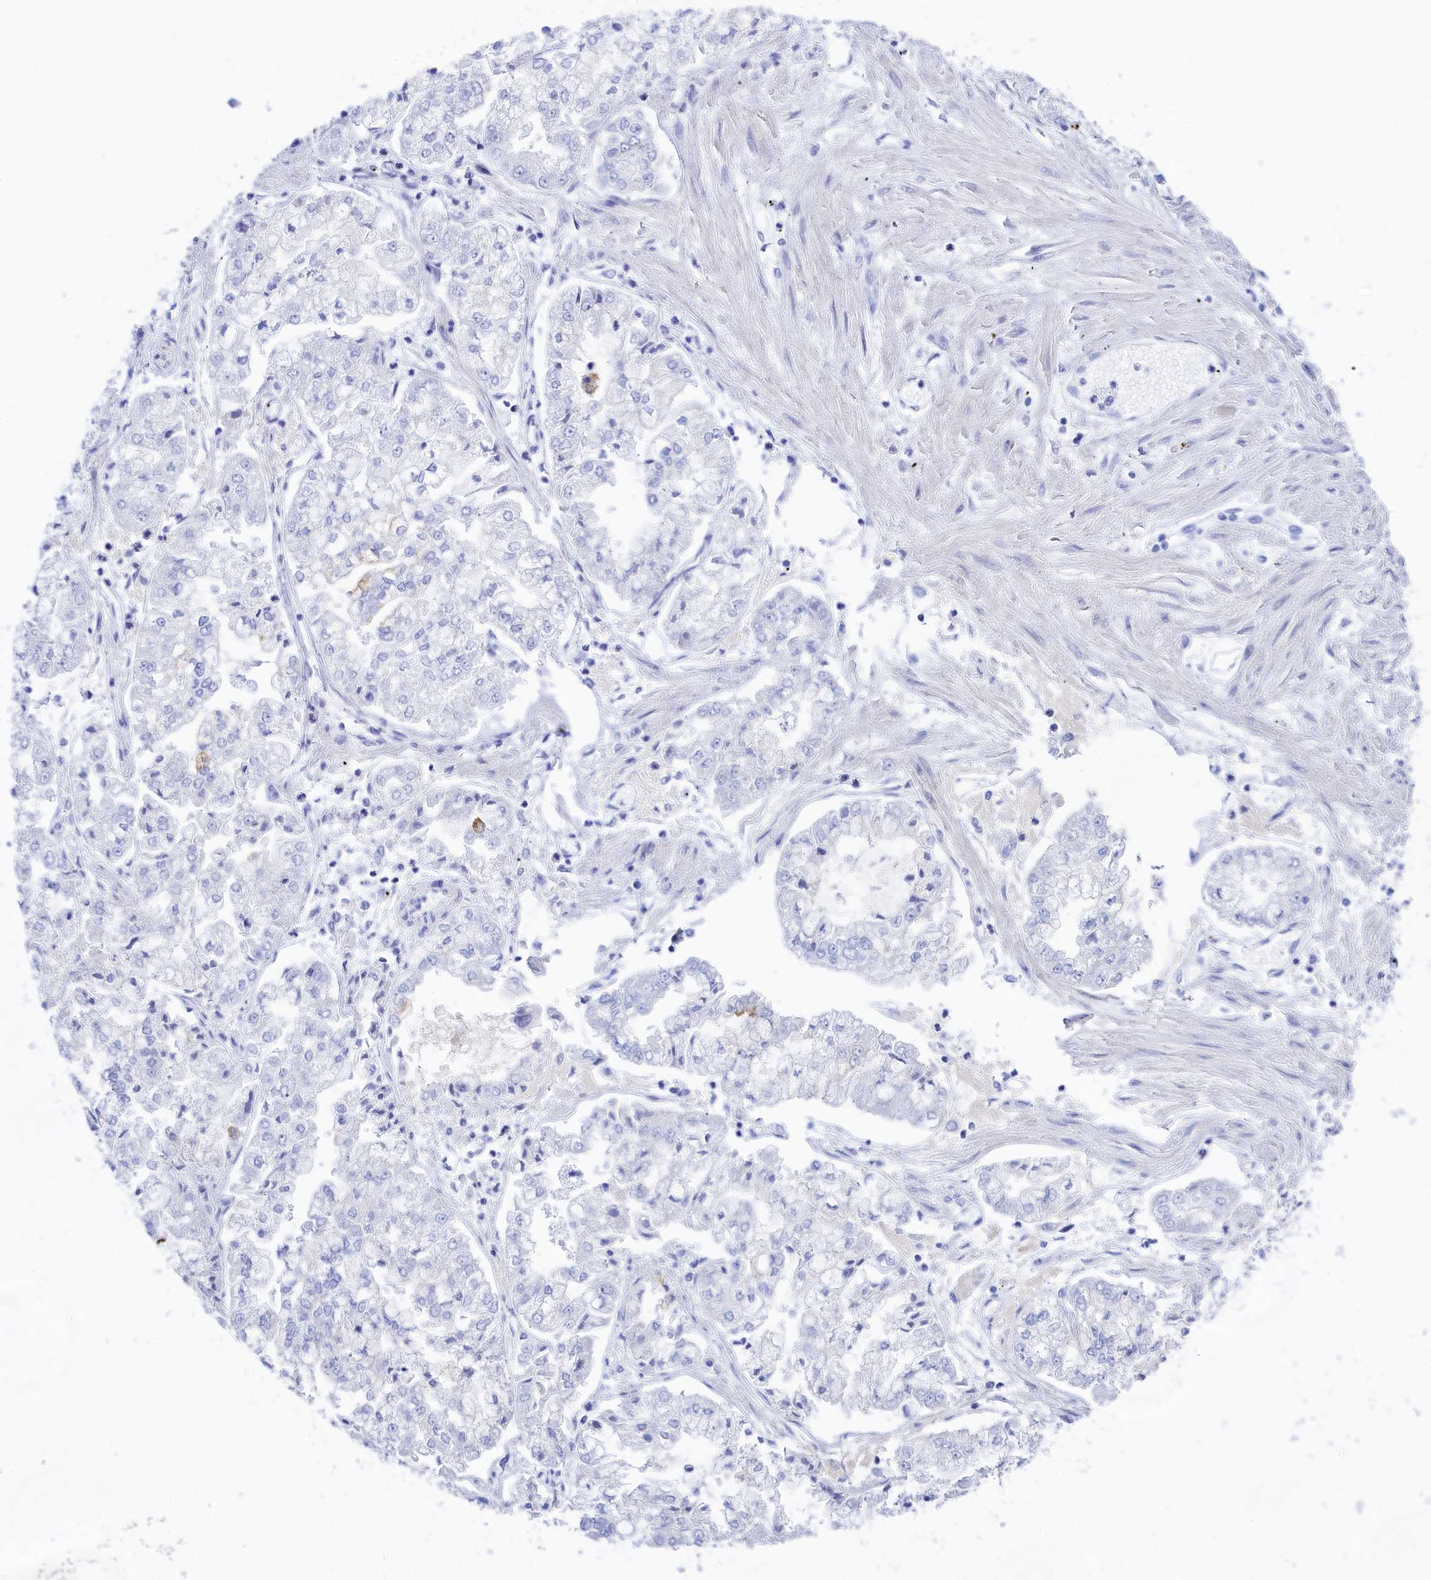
{"staining": {"intensity": "negative", "quantity": "none", "location": "none"}, "tissue": "stomach cancer", "cell_type": "Tumor cells", "image_type": "cancer", "snomed": [{"axis": "morphology", "description": "Adenocarcinoma, NOS"}, {"axis": "topography", "description": "Stomach"}], "caption": "DAB immunohistochemical staining of adenocarcinoma (stomach) exhibits no significant positivity in tumor cells.", "gene": "TRIM10", "patient": {"sex": "male", "age": 76}}